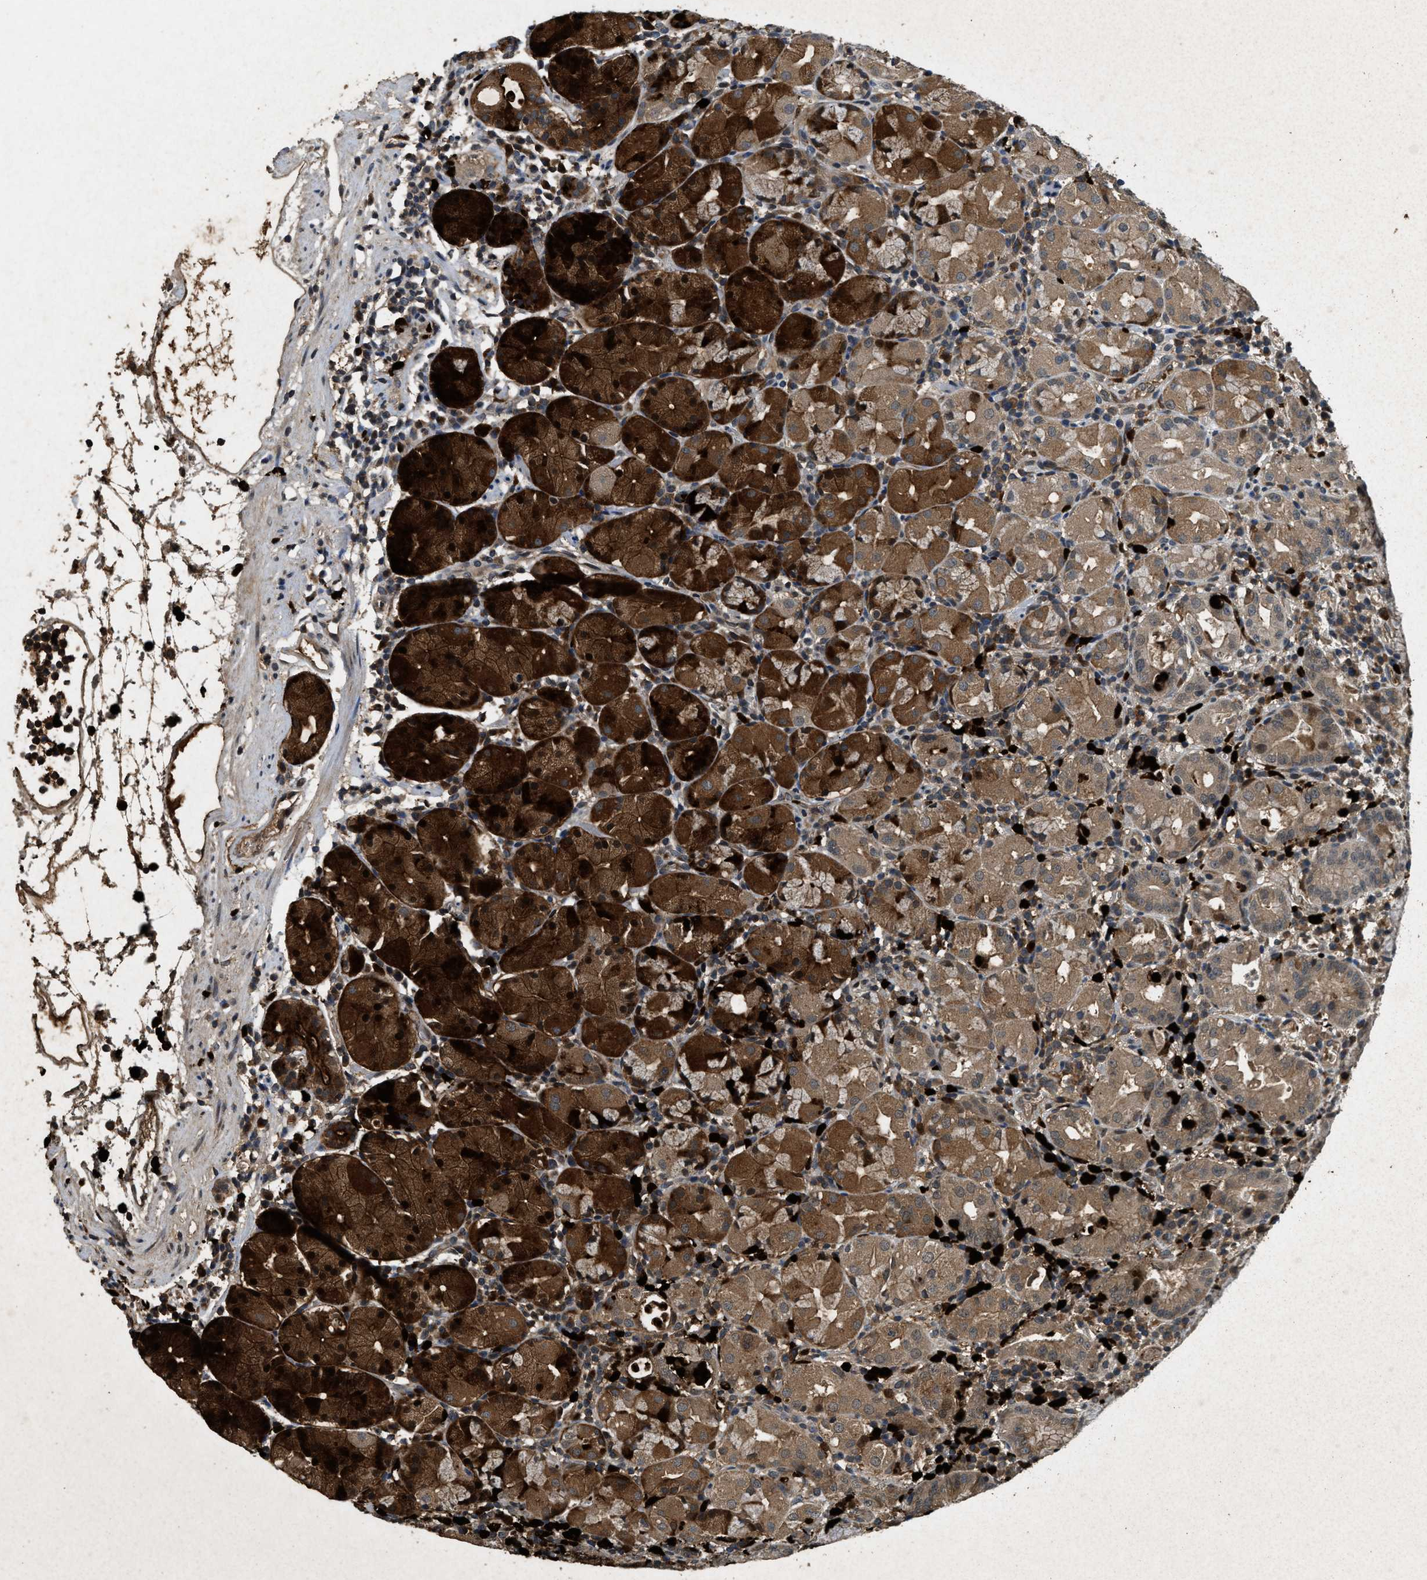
{"staining": {"intensity": "strong", "quantity": ">75%", "location": "cytoplasmic/membranous,nuclear"}, "tissue": "stomach", "cell_type": "Glandular cells", "image_type": "normal", "snomed": [{"axis": "morphology", "description": "Normal tissue, NOS"}, {"axis": "topography", "description": "Stomach"}, {"axis": "topography", "description": "Stomach, lower"}], "caption": "Immunohistochemical staining of benign stomach exhibits >75% levels of strong cytoplasmic/membranous,nuclear protein staining in approximately >75% of glandular cells.", "gene": "RNF141", "patient": {"sex": "female", "age": 75}}